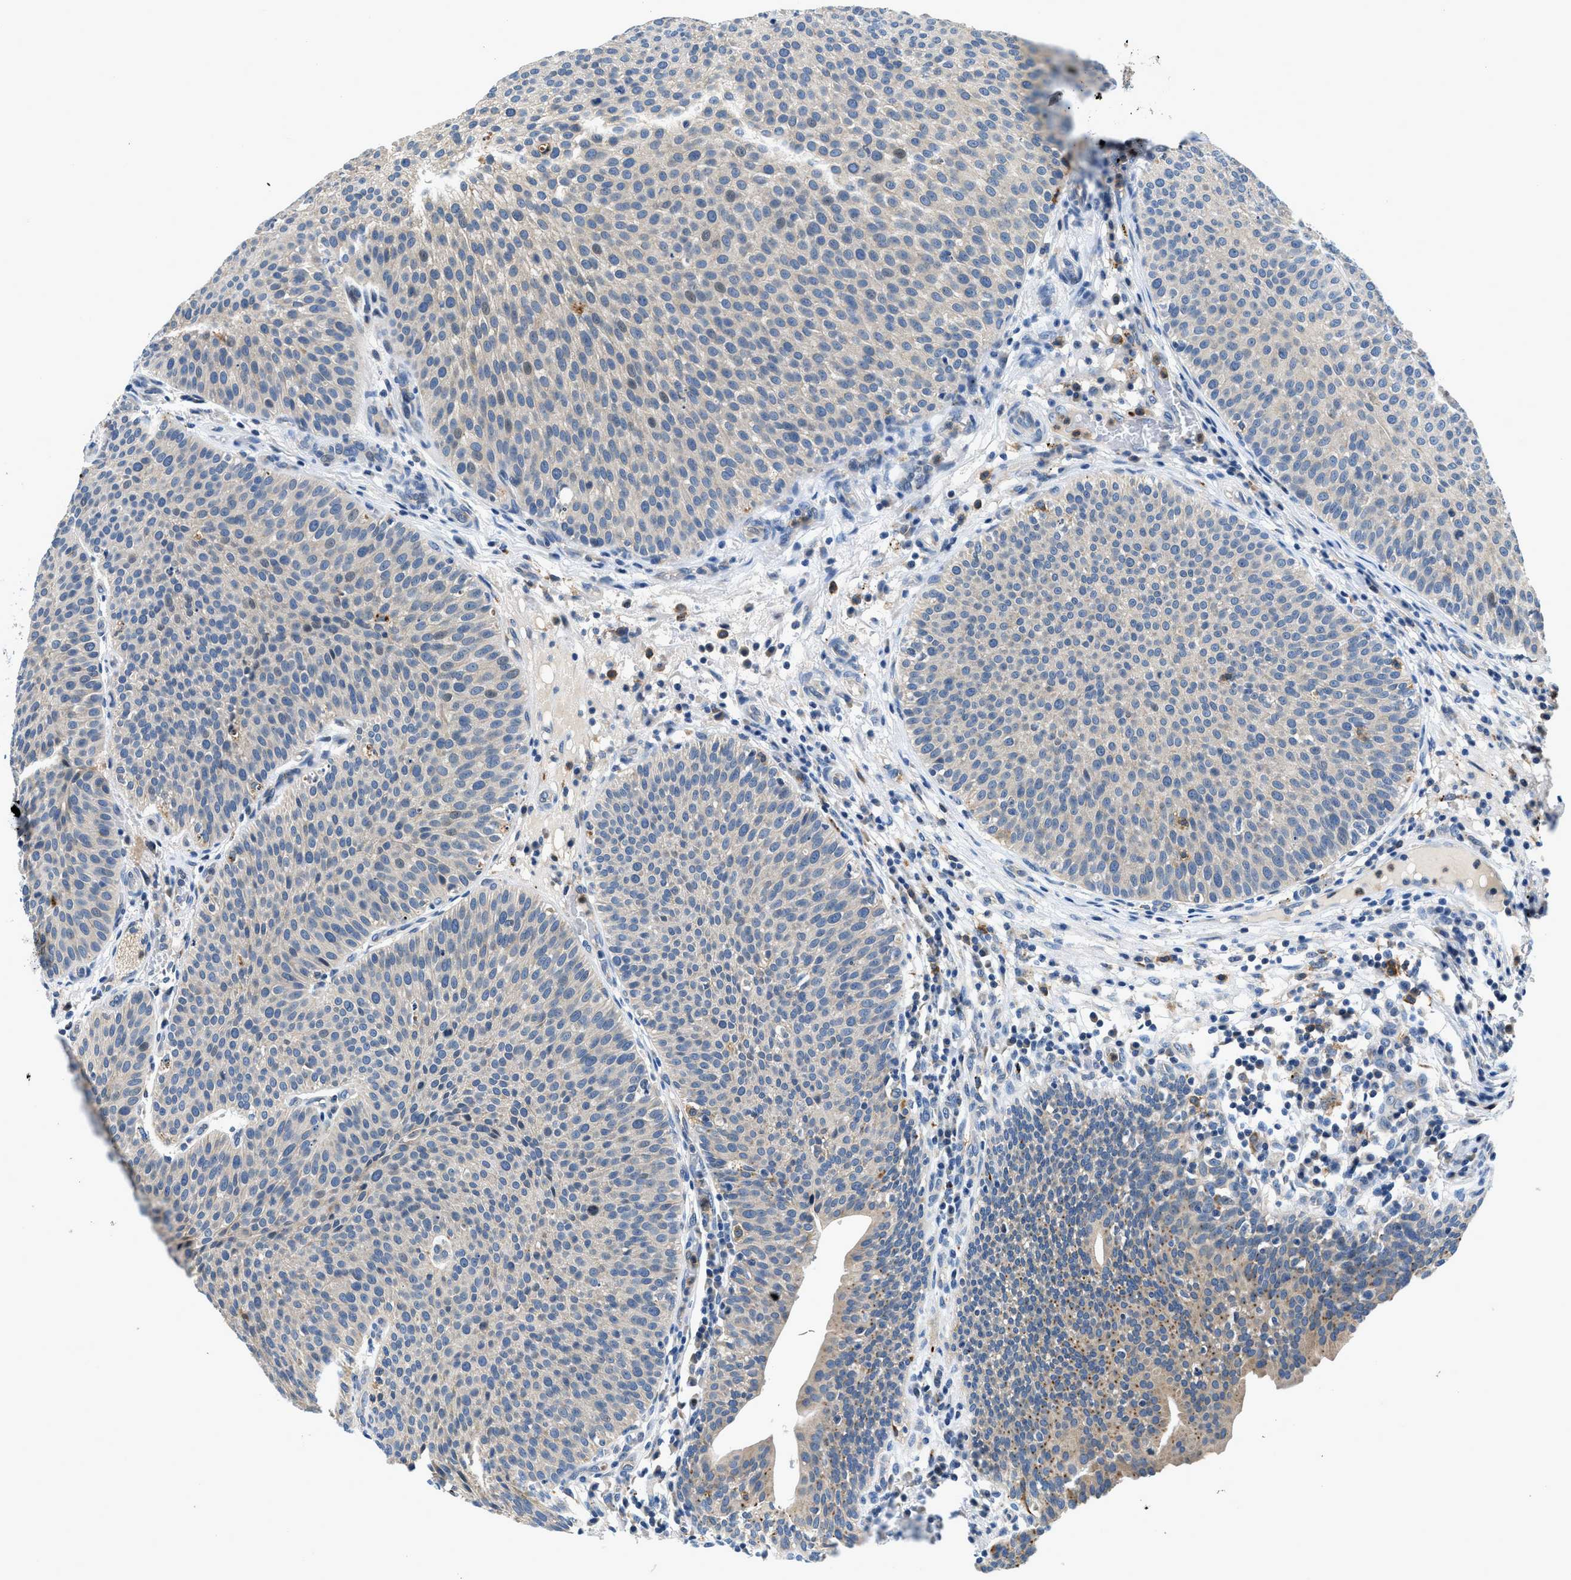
{"staining": {"intensity": "negative", "quantity": "none", "location": "none"}, "tissue": "urothelial cancer", "cell_type": "Tumor cells", "image_type": "cancer", "snomed": [{"axis": "morphology", "description": "Urothelial carcinoma, Low grade"}, {"axis": "topography", "description": "Smooth muscle"}, {"axis": "topography", "description": "Urinary bladder"}], "caption": "Immunohistochemistry image of neoplastic tissue: urothelial cancer stained with DAB displays no significant protein staining in tumor cells. (Brightfield microscopy of DAB immunohistochemistry (IHC) at high magnification).", "gene": "ADGRE3", "patient": {"sex": "male", "age": 60}}